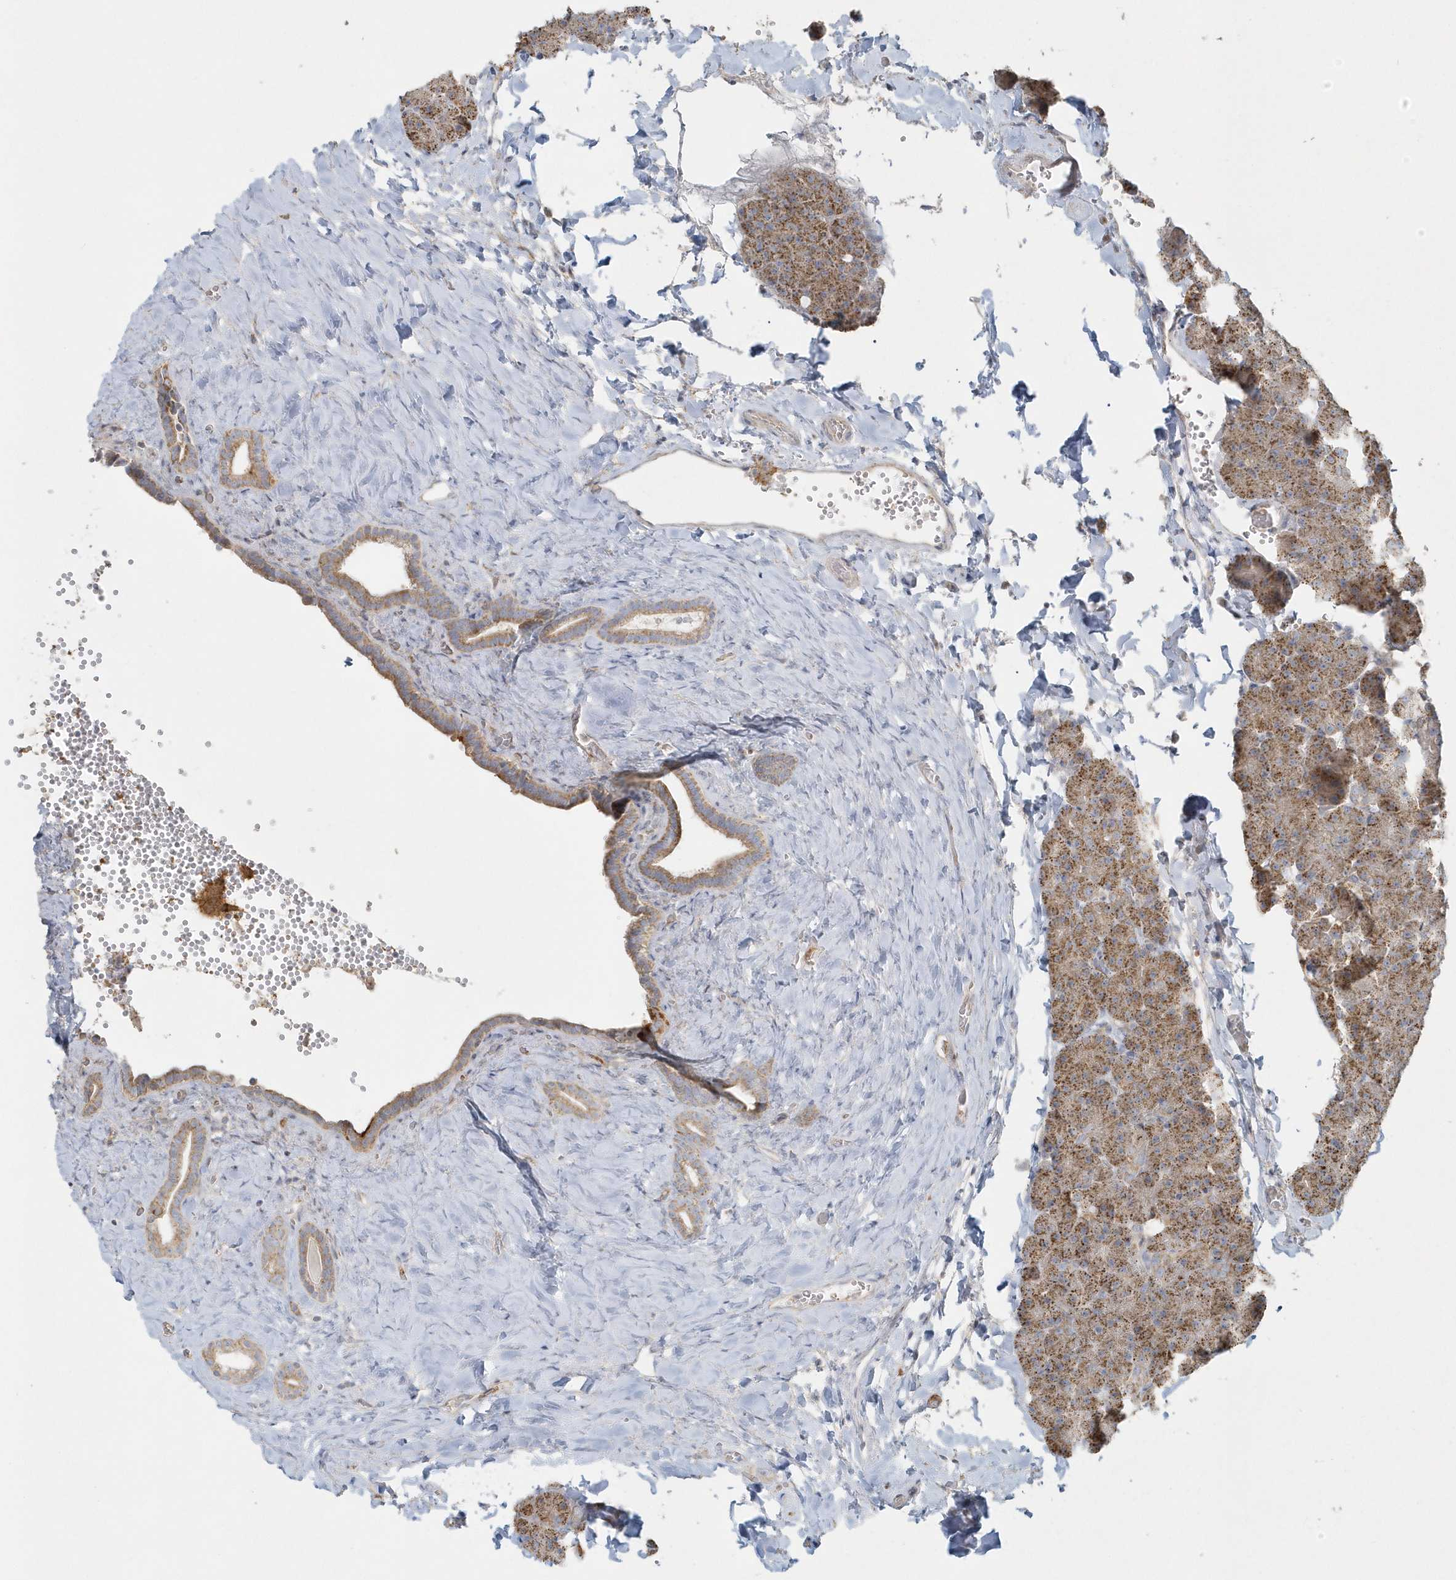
{"staining": {"intensity": "moderate", "quantity": ">75%", "location": "cytoplasmic/membranous"}, "tissue": "pancreas", "cell_type": "Exocrine glandular cells", "image_type": "normal", "snomed": [{"axis": "morphology", "description": "Normal tissue, NOS"}, {"axis": "morphology", "description": "Carcinoid, malignant, NOS"}, {"axis": "topography", "description": "Pancreas"}], "caption": "Immunohistochemical staining of benign human pancreas exhibits >75% levels of moderate cytoplasmic/membranous protein positivity in approximately >75% of exocrine glandular cells.", "gene": "BLTP3A", "patient": {"sex": "female", "age": 35}}